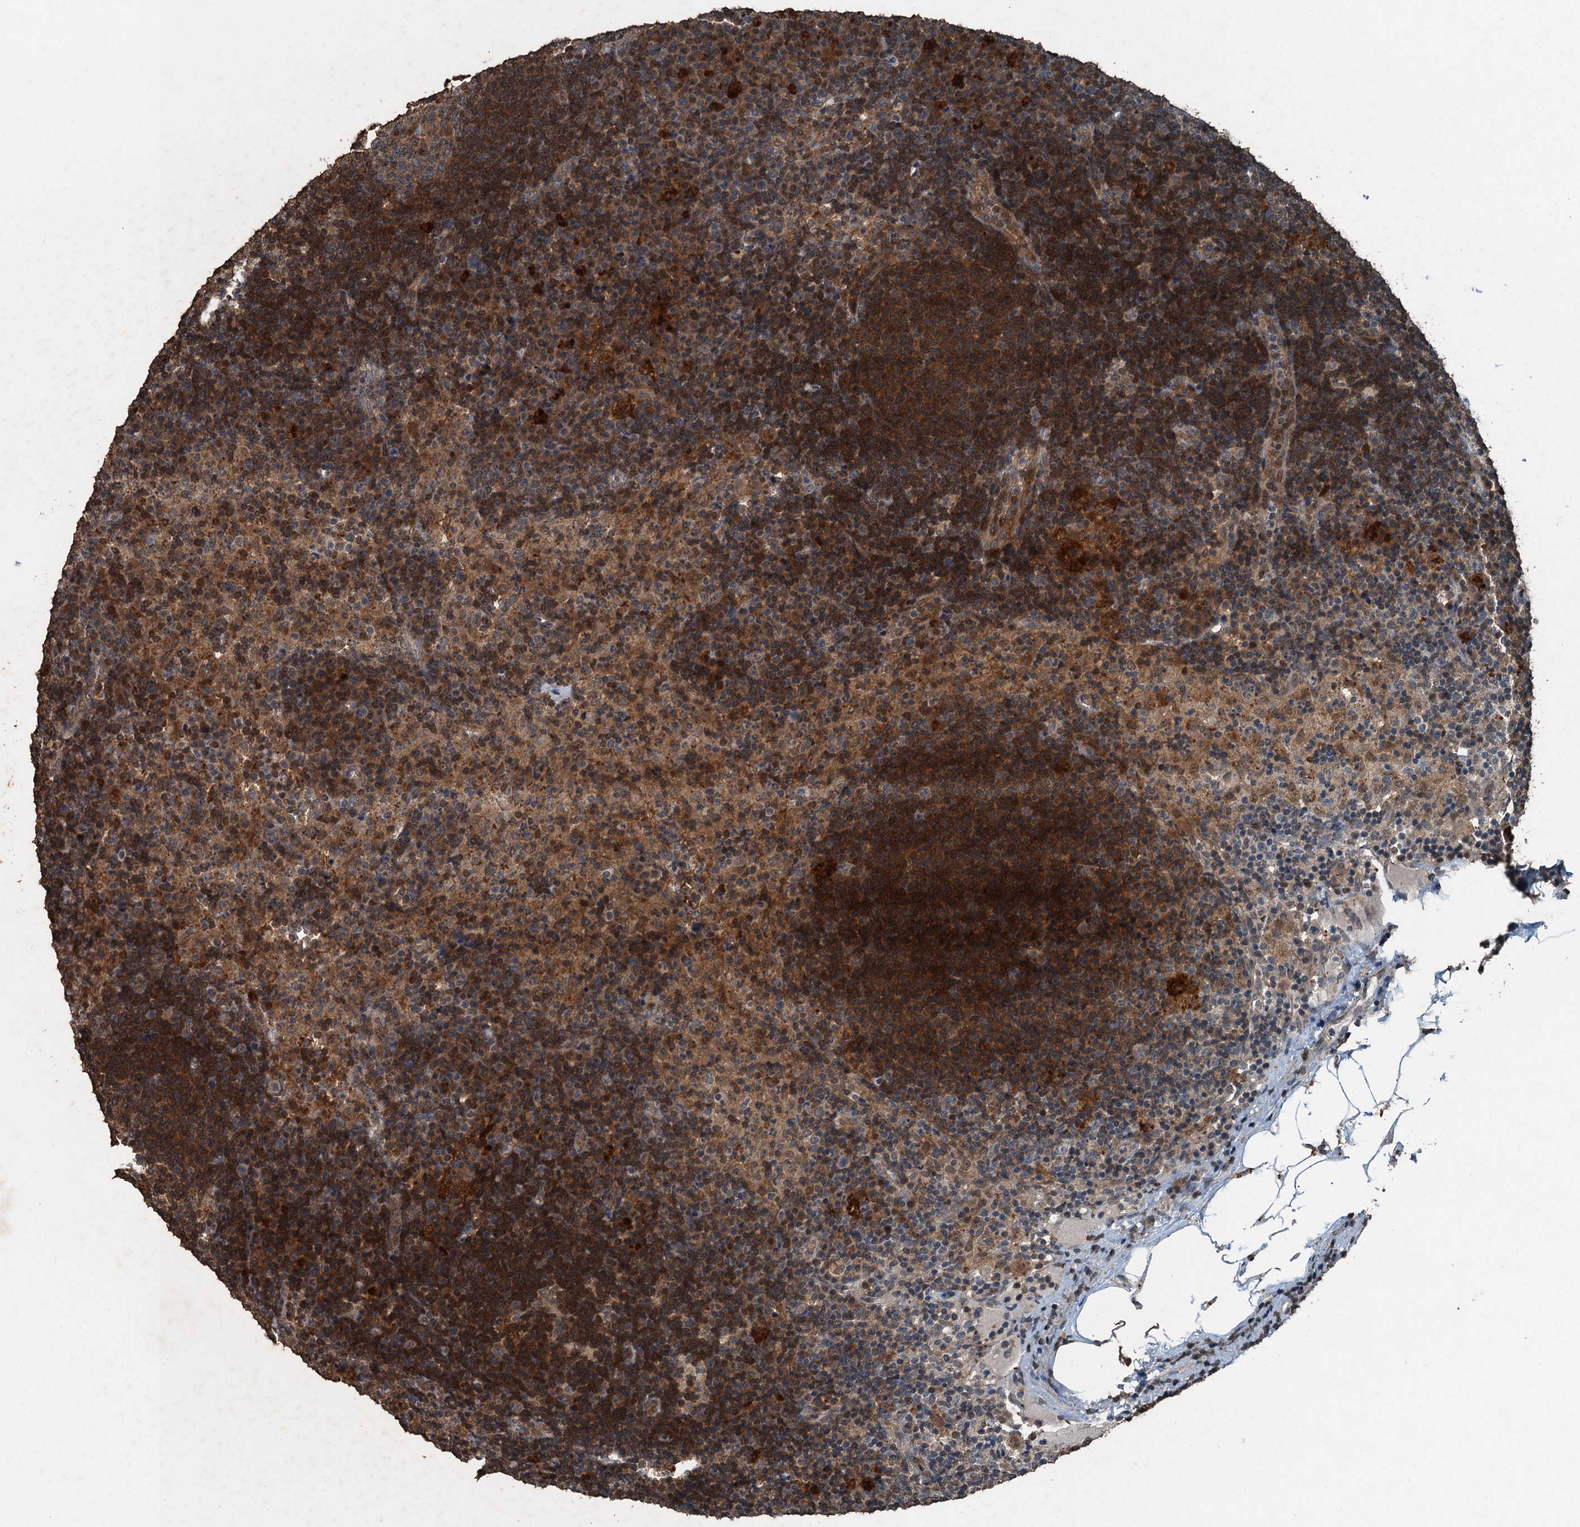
{"staining": {"intensity": "weak", "quantity": "<25%", "location": "cytoplasmic/membranous"}, "tissue": "lymph node", "cell_type": "Germinal center cells", "image_type": "normal", "snomed": [{"axis": "morphology", "description": "Normal tissue, NOS"}, {"axis": "topography", "description": "Lymph node"}], "caption": "Micrograph shows no protein expression in germinal center cells of unremarkable lymph node. (Stains: DAB (3,3'-diaminobenzidine) IHC with hematoxylin counter stain, Microscopy: brightfield microscopy at high magnification).", "gene": "TCTN1", "patient": {"sex": "female", "age": 70}}